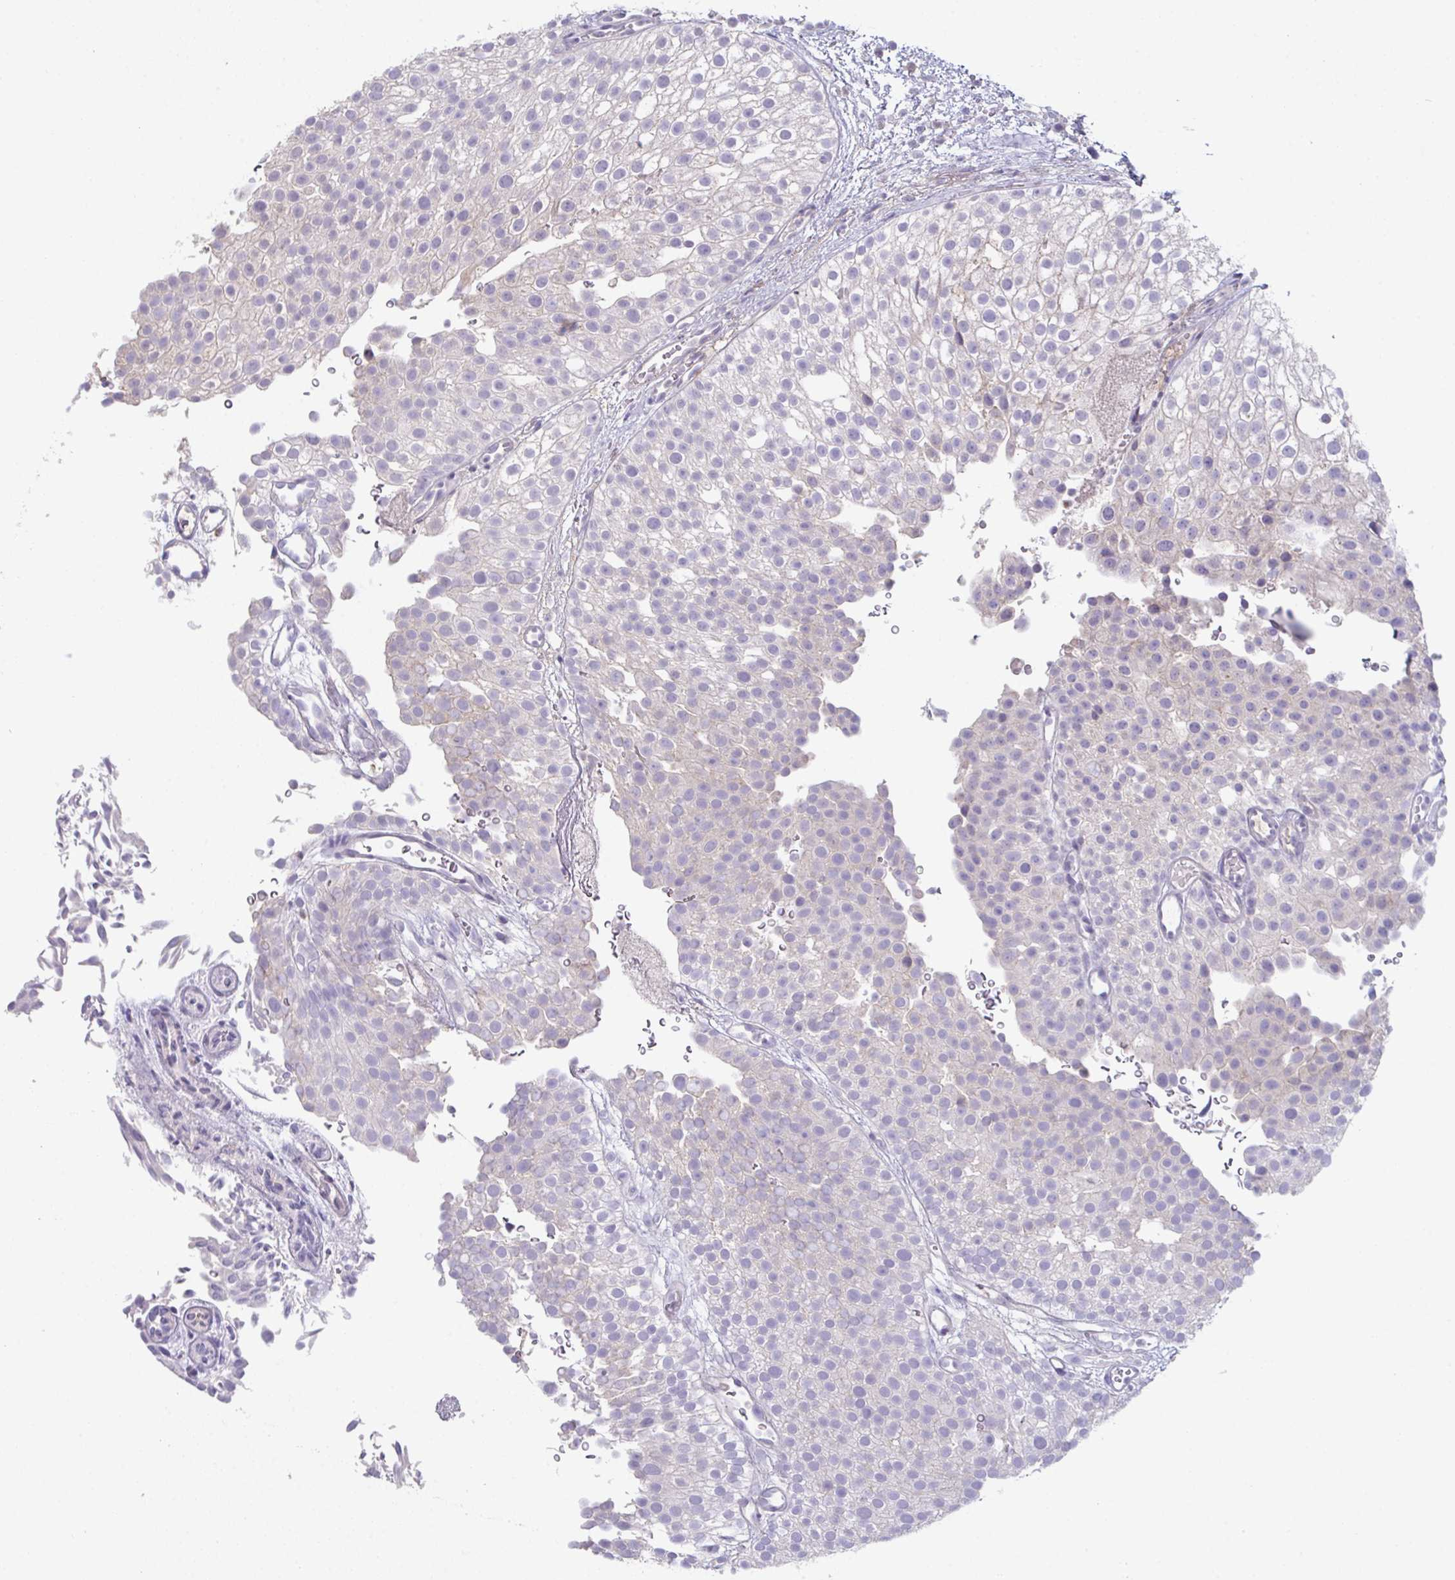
{"staining": {"intensity": "negative", "quantity": "none", "location": "none"}, "tissue": "urothelial cancer", "cell_type": "Tumor cells", "image_type": "cancer", "snomed": [{"axis": "morphology", "description": "Urothelial carcinoma, Low grade"}, {"axis": "topography", "description": "Urinary bladder"}], "caption": "A high-resolution micrograph shows IHC staining of urothelial cancer, which displays no significant expression in tumor cells. Brightfield microscopy of immunohistochemistry stained with DAB (3,3'-diaminobenzidine) (brown) and hematoxylin (blue), captured at high magnification.", "gene": "ADAM21", "patient": {"sex": "male", "age": 78}}